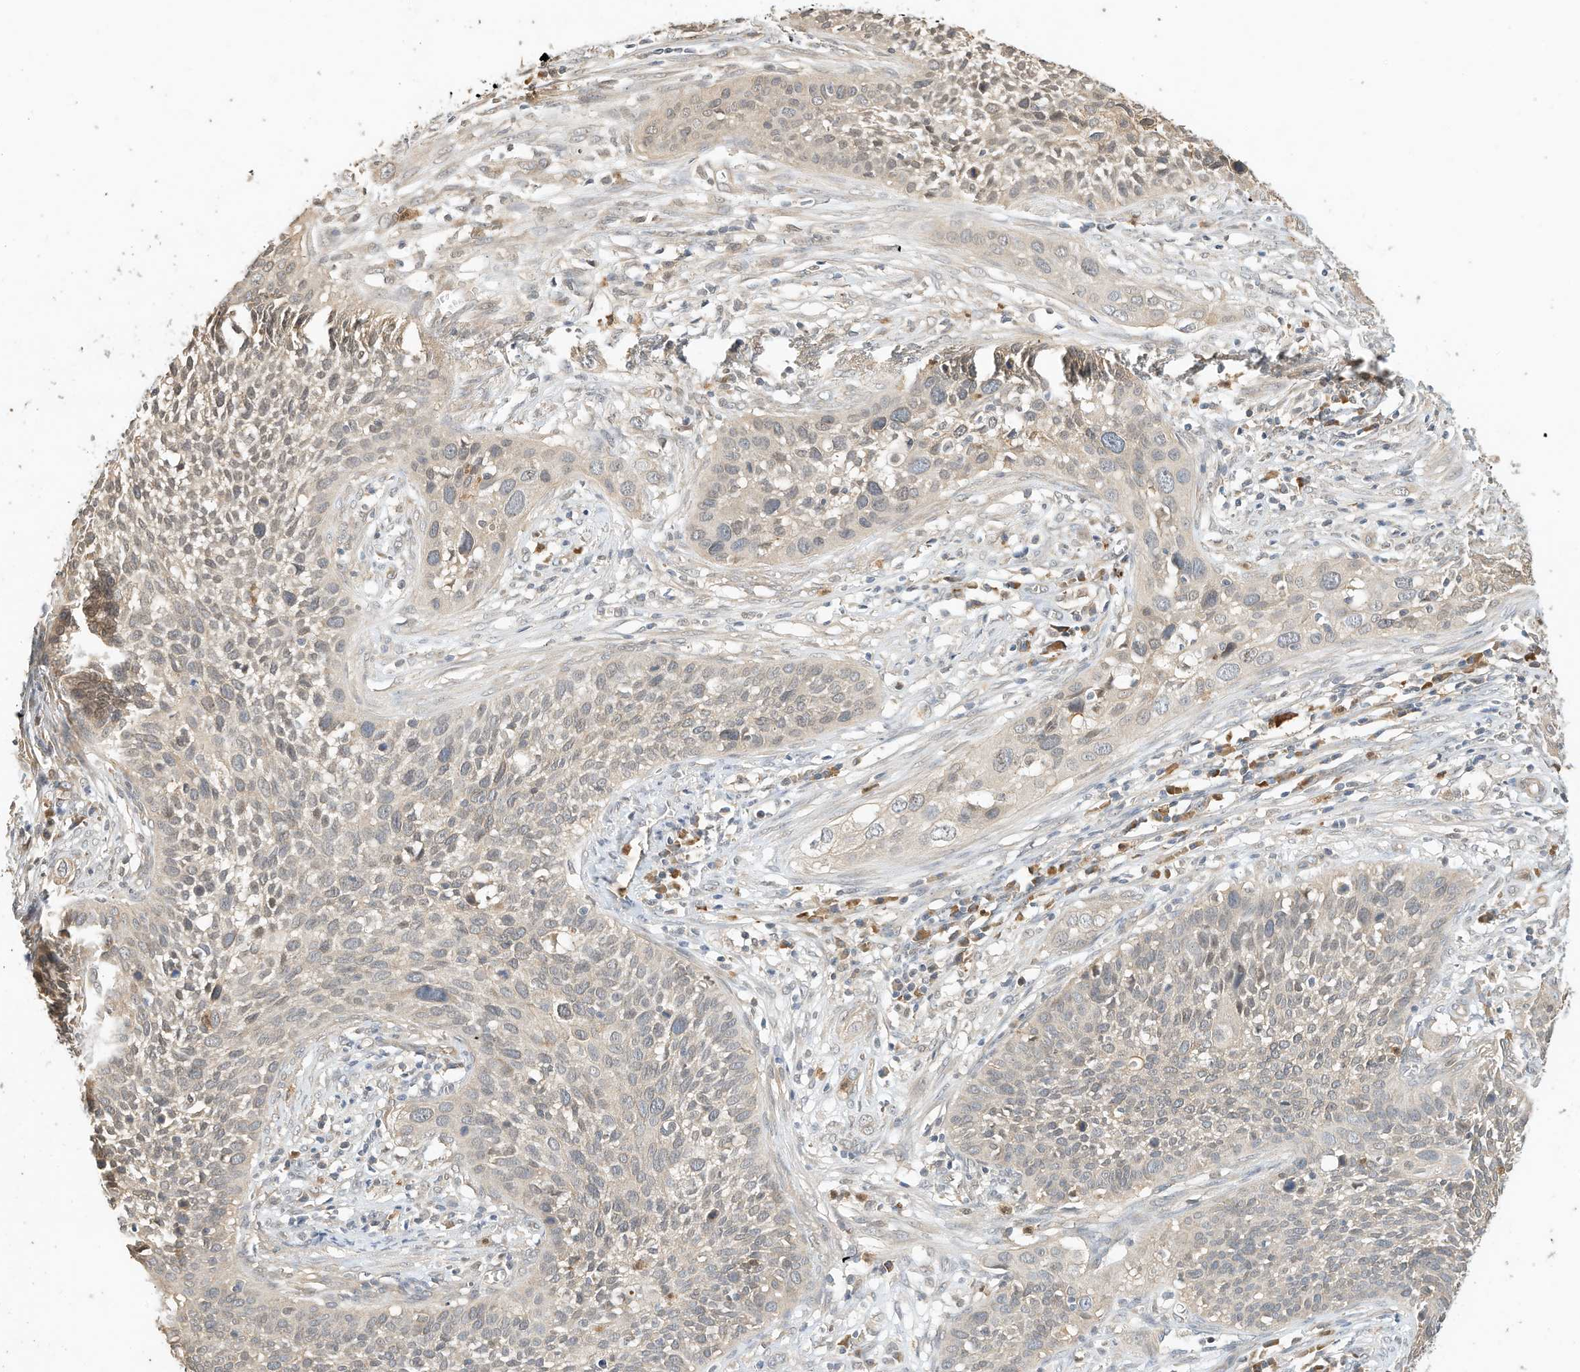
{"staining": {"intensity": "negative", "quantity": "none", "location": "none"}, "tissue": "cervical cancer", "cell_type": "Tumor cells", "image_type": "cancer", "snomed": [{"axis": "morphology", "description": "Squamous cell carcinoma, NOS"}, {"axis": "topography", "description": "Cervix"}], "caption": "Tumor cells show no significant protein expression in squamous cell carcinoma (cervical).", "gene": "OFD1", "patient": {"sex": "female", "age": 34}}